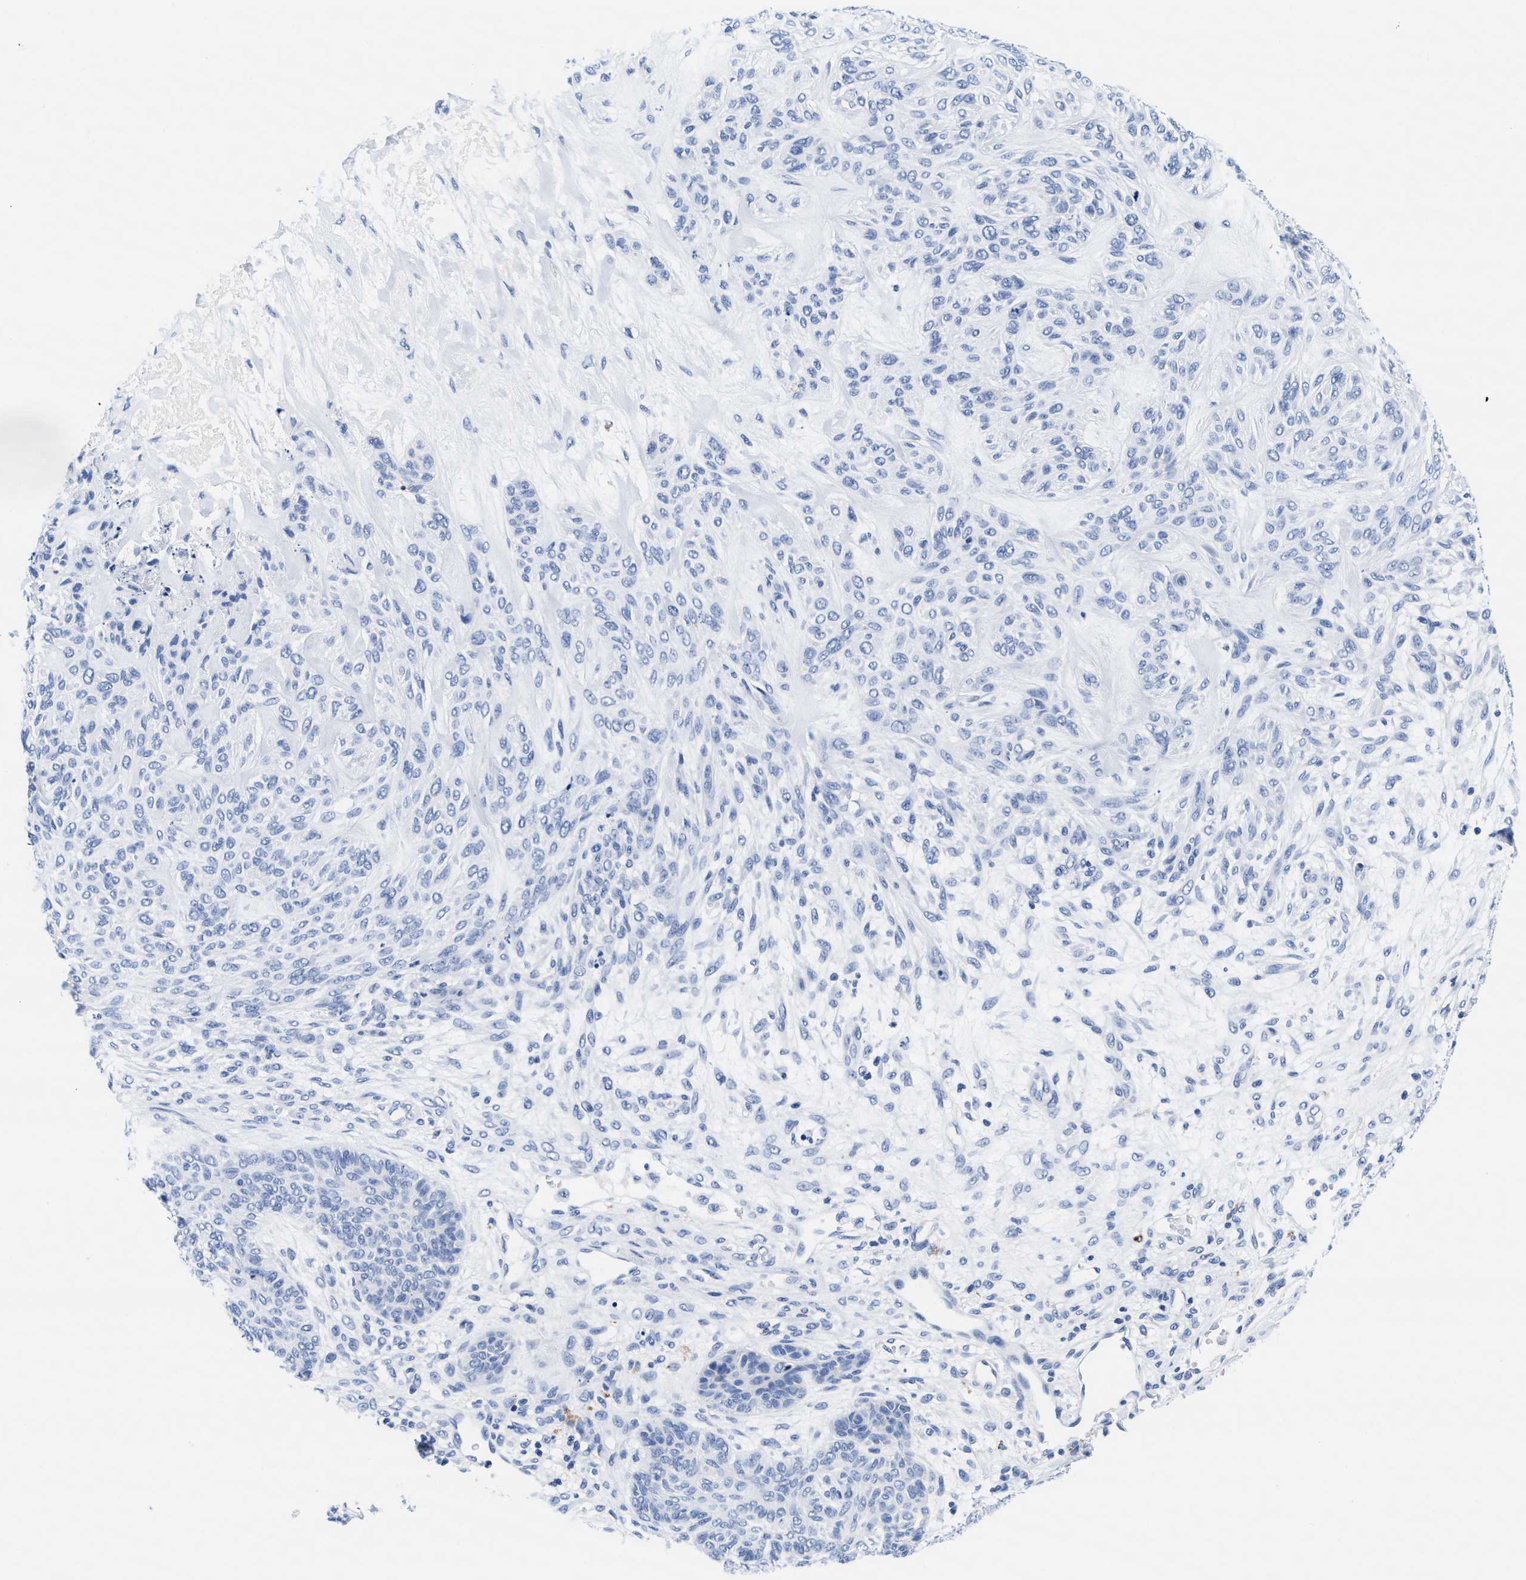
{"staining": {"intensity": "negative", "quantity": "none", "location": "none"}, "tissue": "skin cancer", "cell_type": "Tumor cells", "image_type": "cancer", "snomed": [{"axis": "morphology", "description": "Basal cell carcinoma"}, {"axis": "topography", "description": "Skin"}], "caption": "The micrograph reveals no significant staining in tumor cells of basal cell carcinoma (skin).", "gene": "TTC3", "patient": {"sex": "male", "age": 55}}